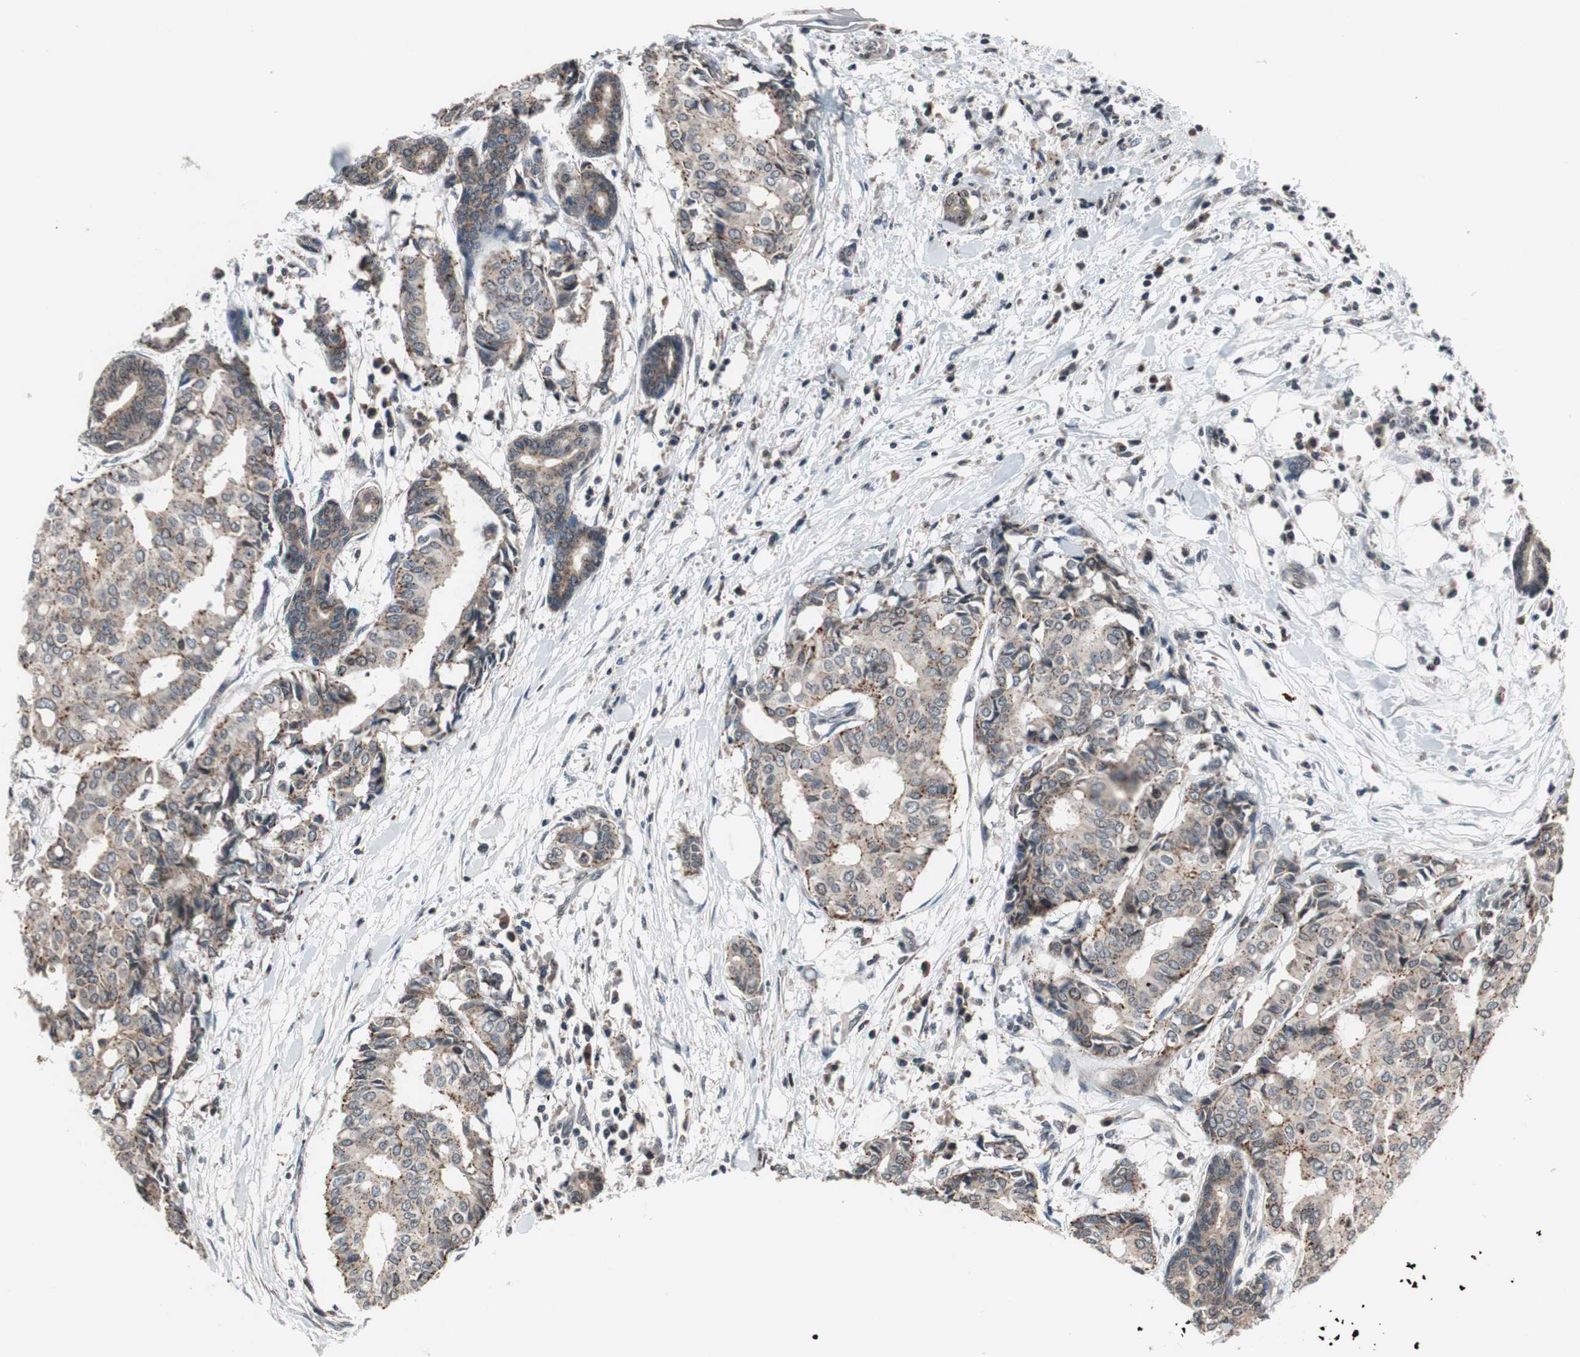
{"staining": {"intensity": "weak", "quantity": ">75%", "location": "cytoplasmic/membranous"}, "tissue": "head and neck cancer", "cell_type": "Tumor cells", "image_type": "cancer", "snomed": [{"axis": "morphology", "description": "Adenocarcinoma, NOS"}, {"axis": "topography", "description": "Salivary gland"}, {"axis": "topography", "description": "Head-Neck"}], "caption": "An IHC photomicrograph of neoplastic tissue is shown. Protein staining in brown highlights weak cytoplasmic/membranous positivity in head and neck cancer within tumor cells.", "gene": "RFC1", "patient": {"sex": "female", "age": 59}}